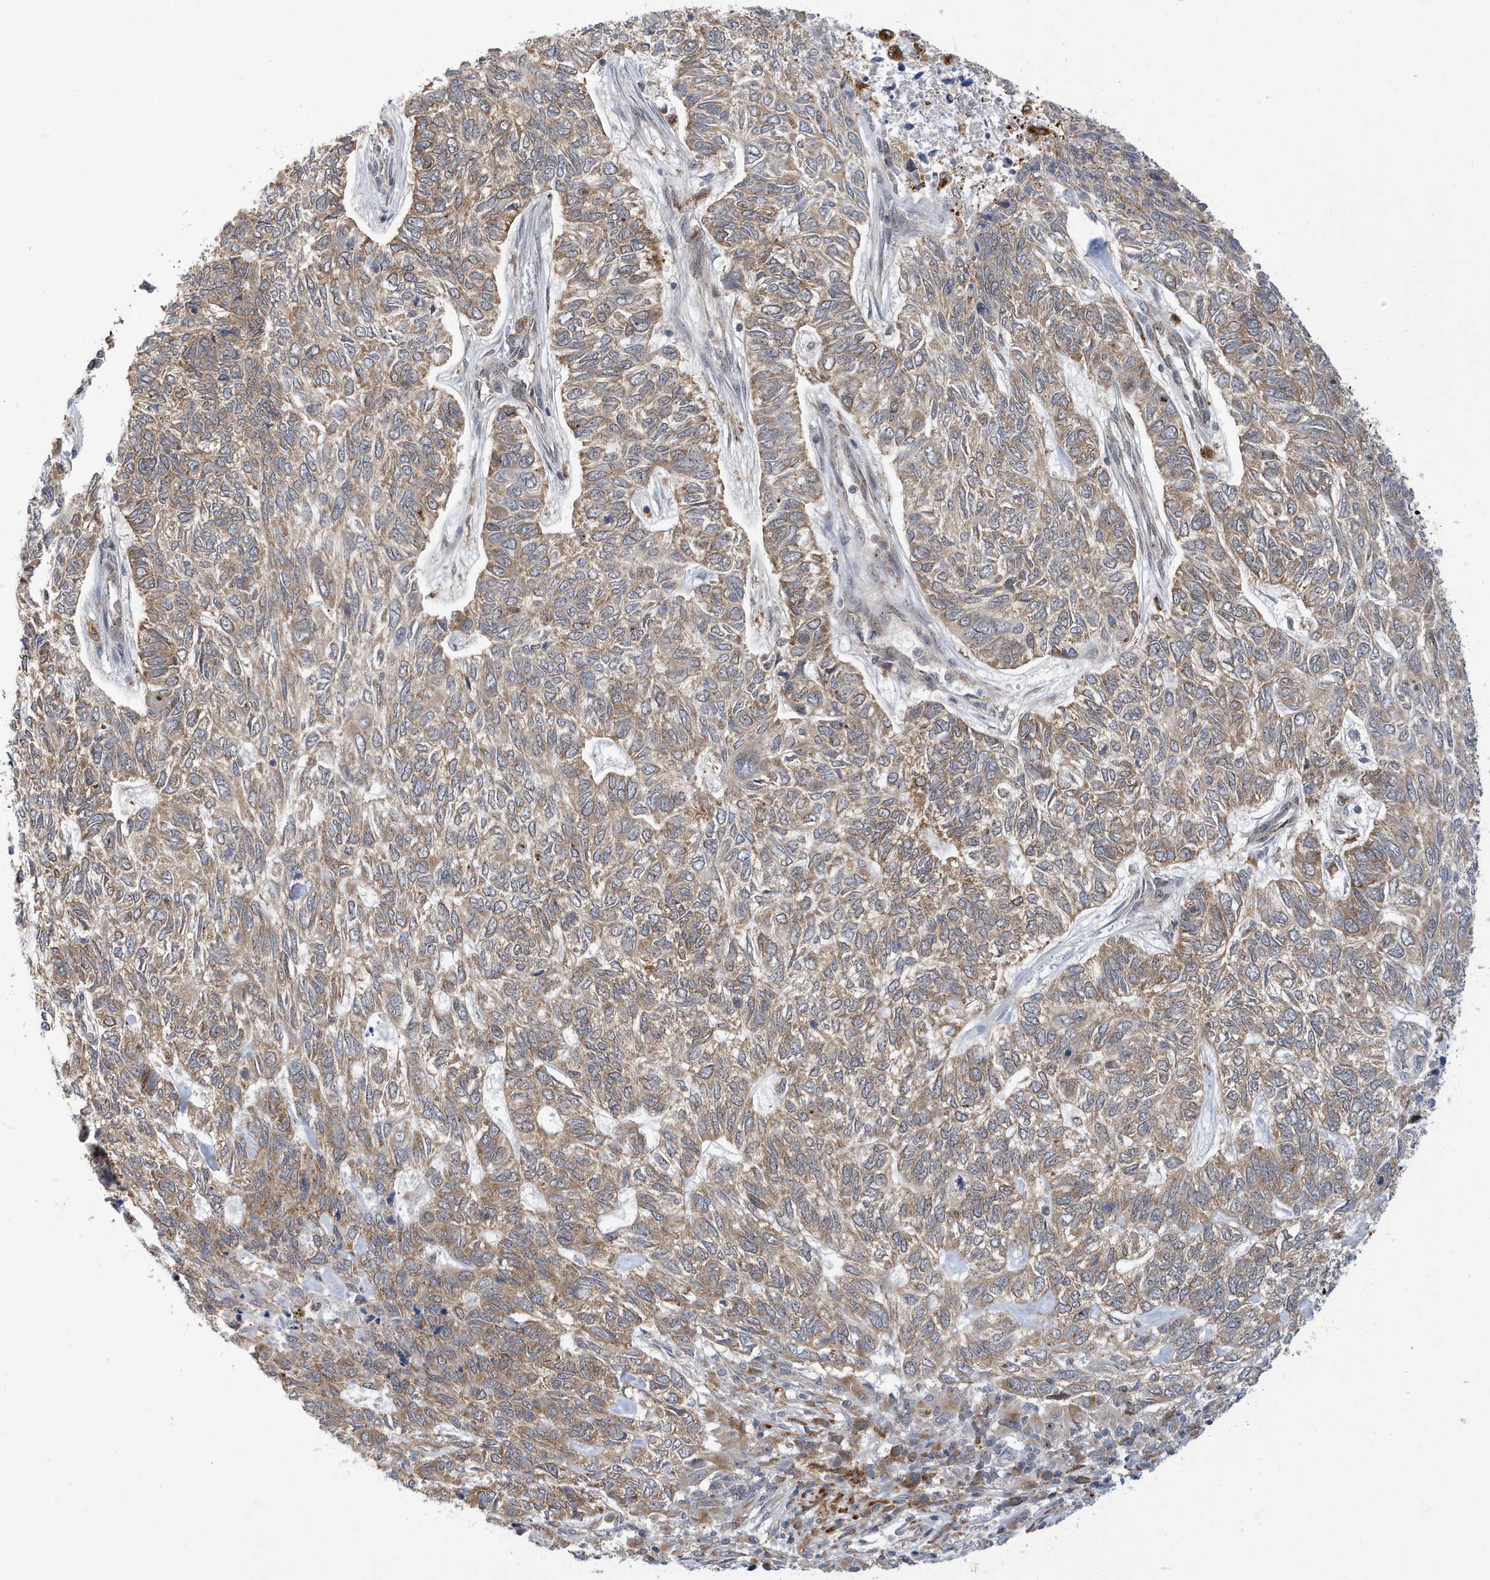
{"staining": {"intensity": "moderate", "quantity": ">75%", "location": "cytoplasmic/membranous"}, "tissue": "skin cancer", "cell_type": "Tumor cells", "image_type": "cancer", "snomed": [{"axis": "morphology", "description": "Basal cell carcinoma"}, {"axis": "topography", "description": "Skin"}], "caption": "A brown stain labels moderate cytoplasmic/membranous positivity of a protein in human basal cell carcinoma (skin) tumor cells.", "gene": "ZNF507", "patient": {"sex": "female", "age": 65}}